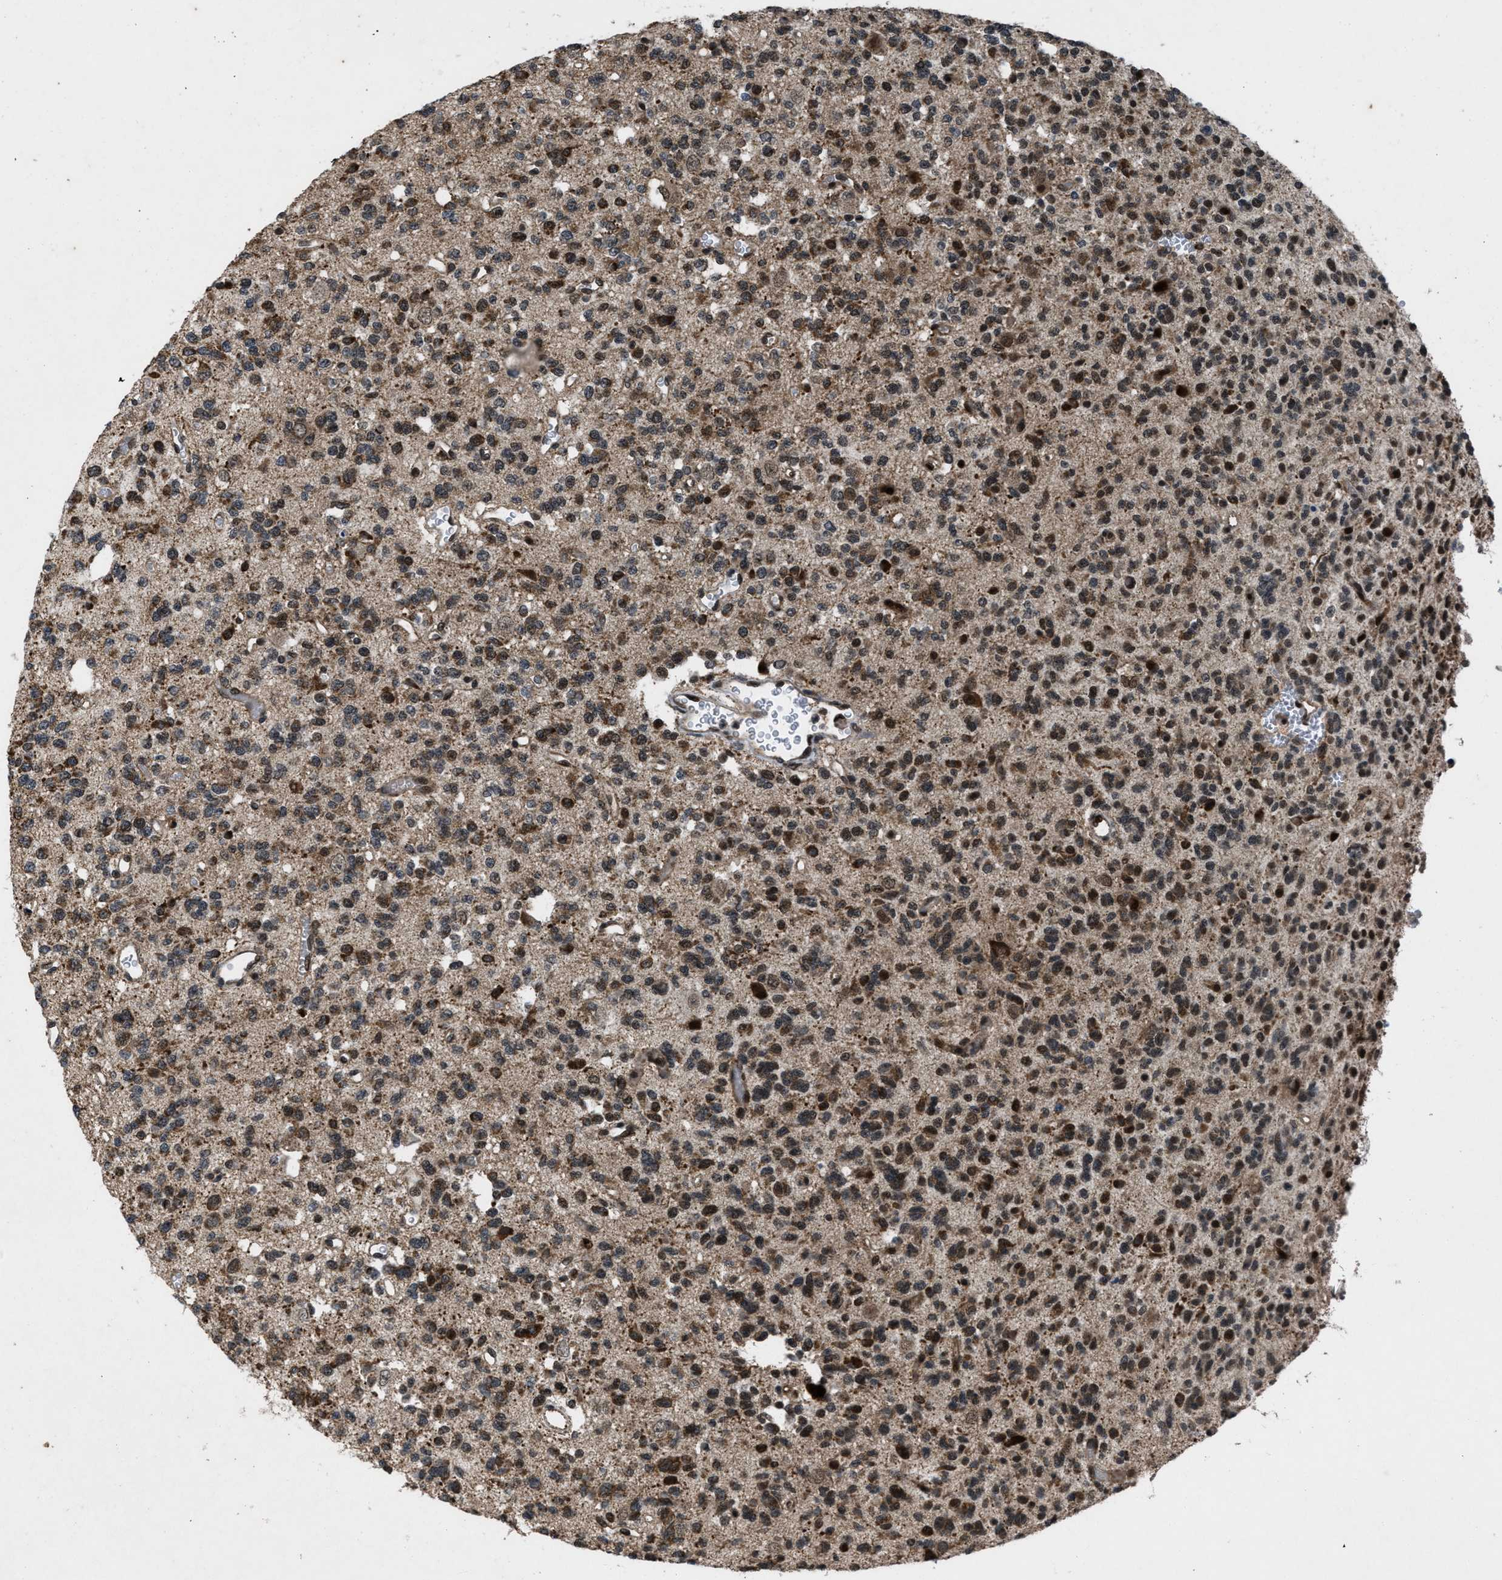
{"staining": {"intensity": "moderate", "quantity": ">75%", "location": "cytoplasmic/membranous,nuclear"}, "tissue": "glioma", "cell_type": "Tumor cells", "image_type": "cancer", "snomed": [{"axis": "morphology", "description": "Glioma, malignant, Low grade"}, {"axis": "topography", "description": "Brain"}], "caption": "The immunohistochemical stain labels moderate cytoplasmic/membranous and nuclear expression in tumor cells of glioma tissue.", "gene": "ZNHIT1", "patient": {"sex": "male", "age": 38}}